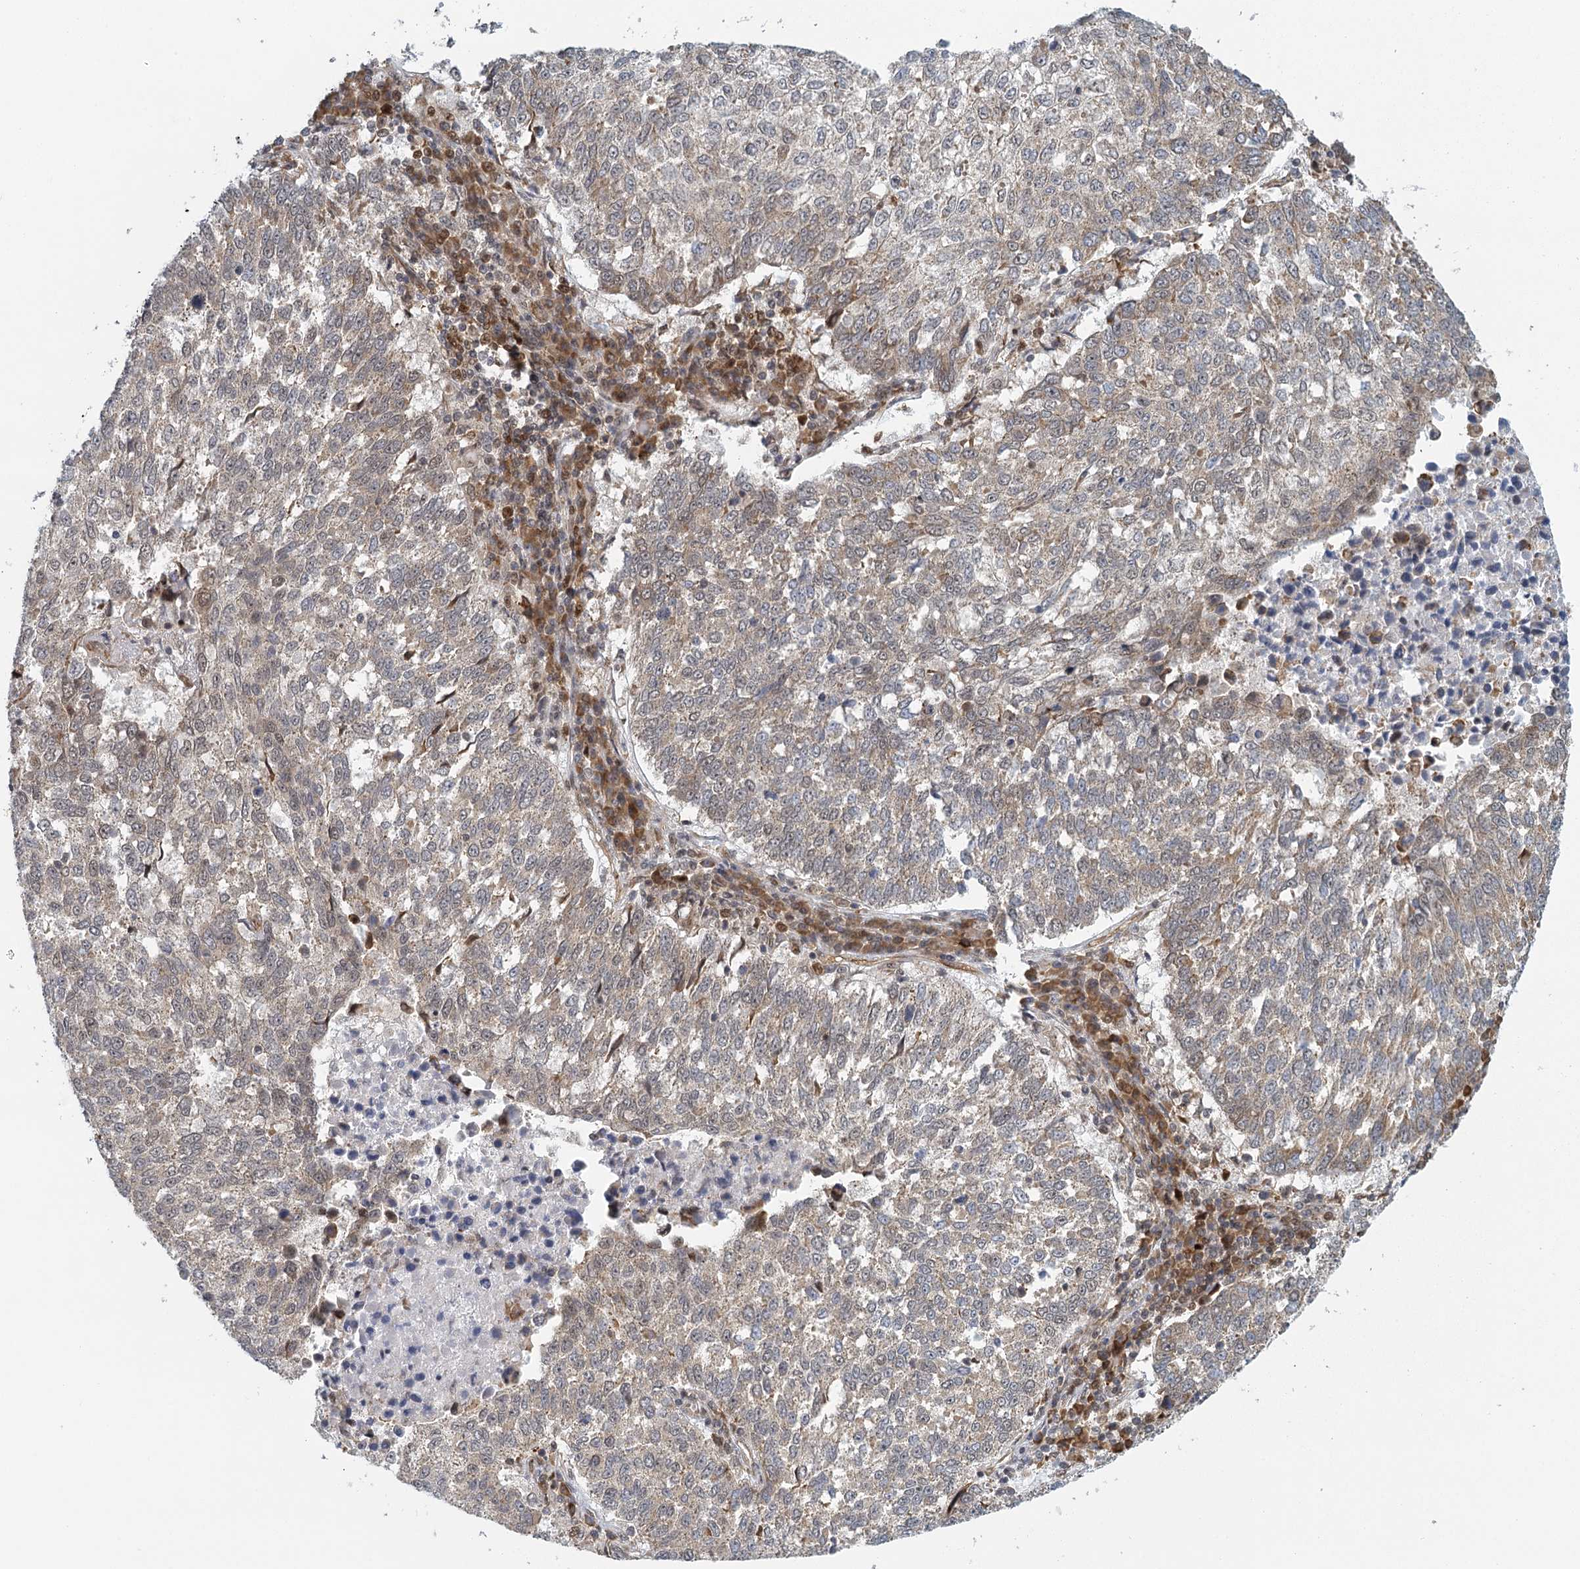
{"staining": {"intensity": "weak", "quantity": ">75%", "location": "cytoplasmic/membranous,nuclear"}, "tissue": "lung cancer", "cell_type": "Tumor cells", "image_type": "cancer", "snomed": [{"axis": "morphology", "description": "Squamous cell carcinoma, NOS"}, {"axis": "topography", "description": "Lung"}], "caption": "Immunohistochemical staining of lung squamous cell carcinoma displays low levels of weak cytoplasmic/membranous and nuclear protein staining in about >75% of tumor cells.", "gene": "GPATCH11", "patient": {"sex": "male", "age": 73}}